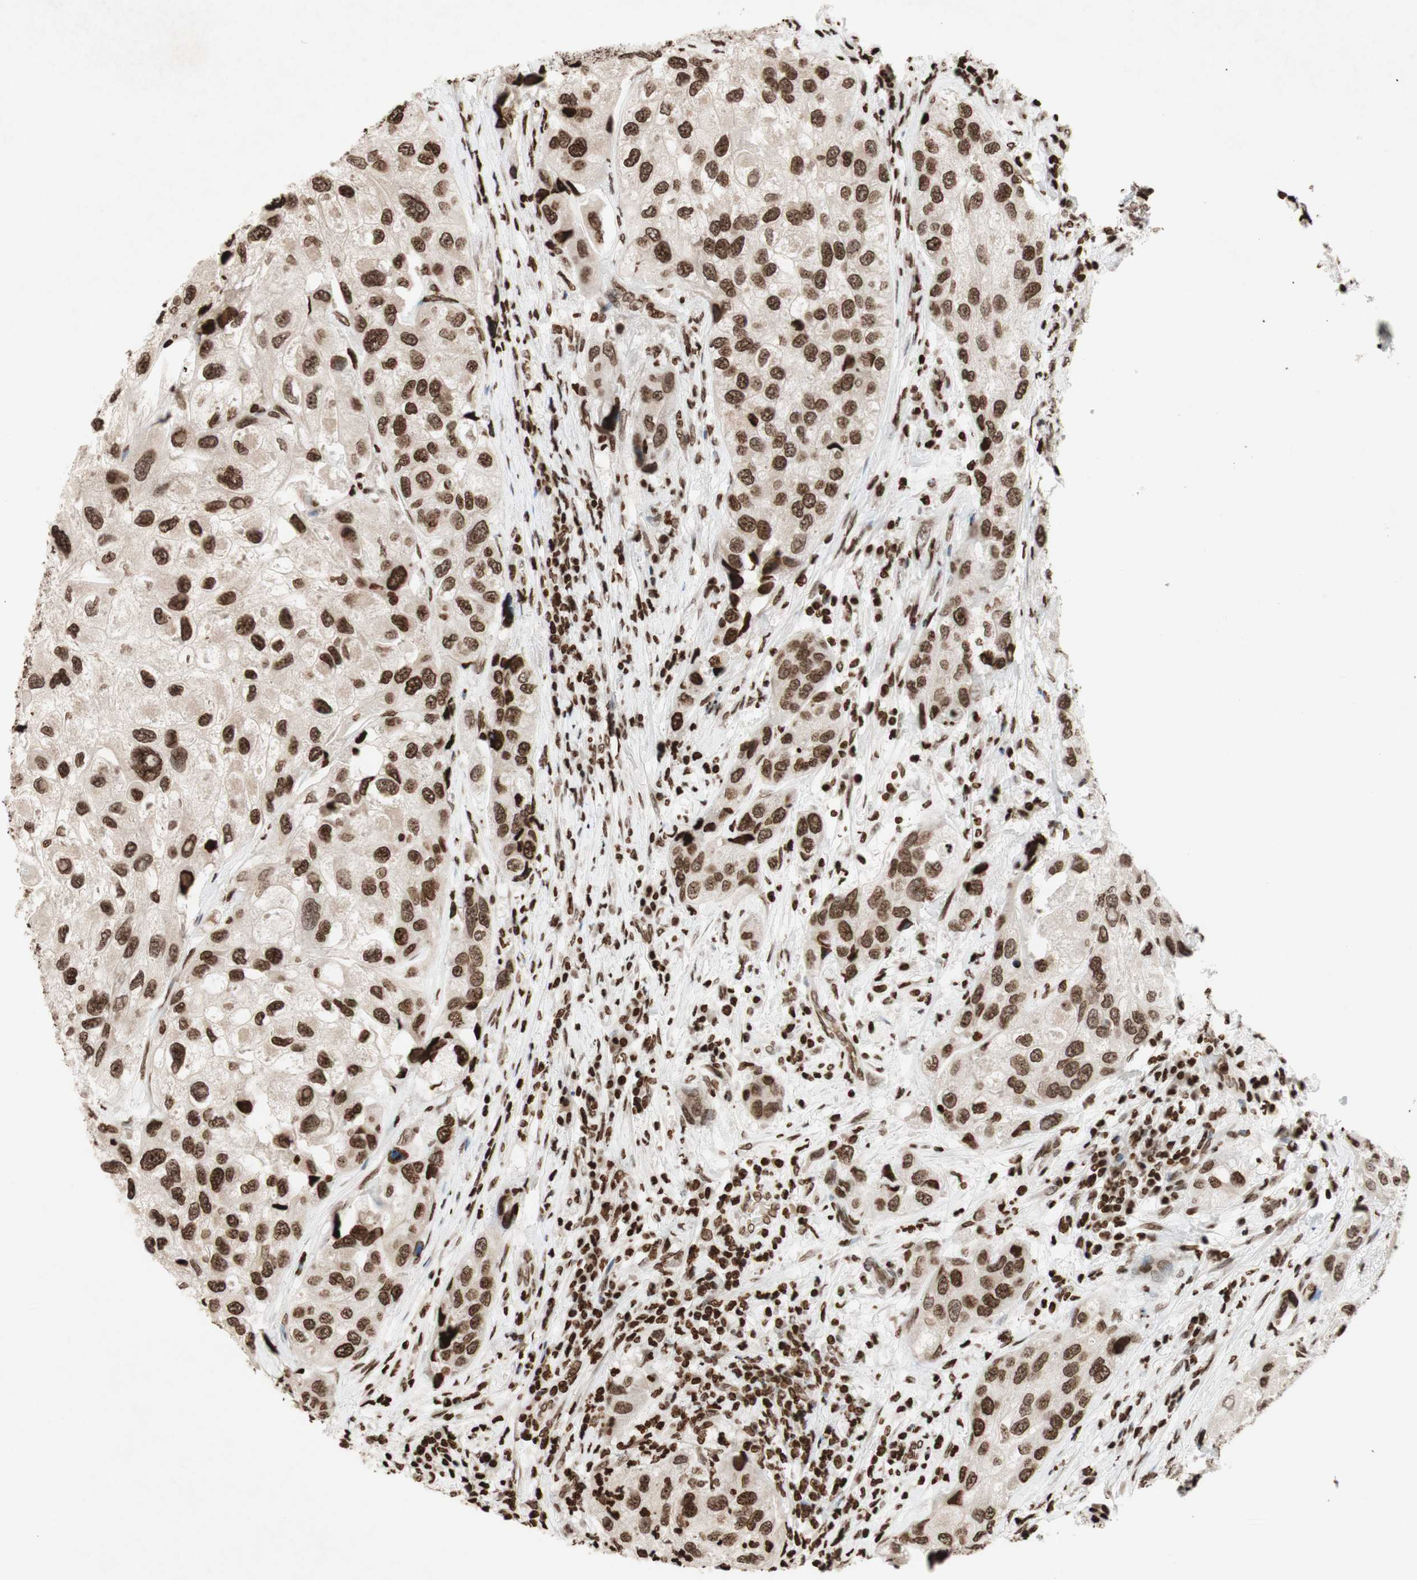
{"staining": {"intensity": "moderate", "quantity": ">75%", "location": "nuclear"}, "tissue": "urothelial cancer", "cell_type": "Tumor cells", "image_type": "cancer", "snomed": [{"axis": "morphology", "description": "Urothelial carcinoma, High grade"}, {"axis": "topography", "description": "Urinary bladder"}], "caption": "Brown immunohistochemical staining in urothelial cancer displays moderate nuclear expression in about >75% of tumor cells.", "gene": "NCOA3", "patient": {"sex": "female", "age": 64}}